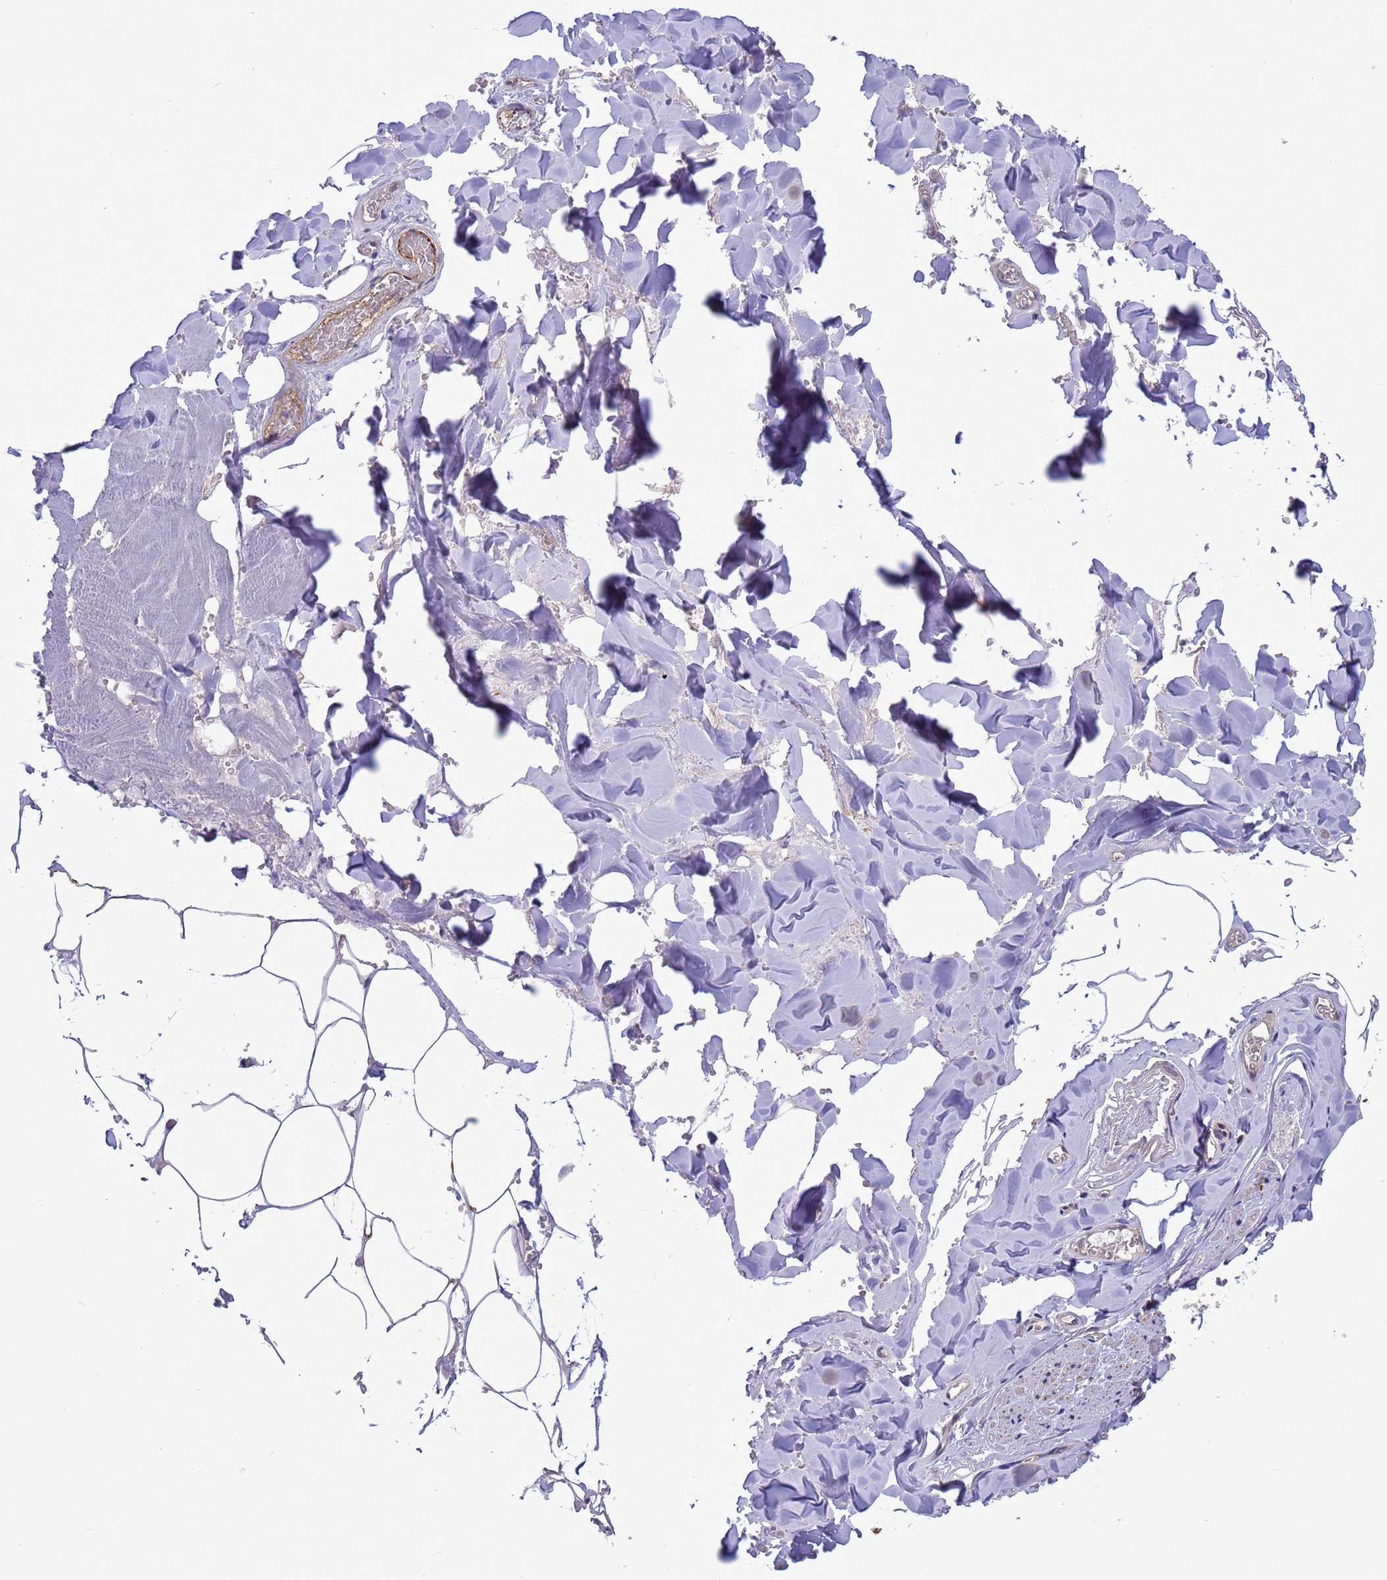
{"staining": {"intensity": "negative", "quantity": "none", "location": "none"}, "tissue": "adipose tissue", "cell_type": "Adipocytes", "image_type": "normal", "snomed": [{"axis": "morphology", "description": "Normal tissue, NOS"}, {"axis": "topography", "description": "Salivary gland"}, {"axis": "topography", "description": "Peripheral nerve tissue"}], "caption": "The histopathology image displays no staining of adipocytes in normal adipose tissue. (Brightfield microscopy of DAB IHC at high magnification).", "gene": "GJA10", "patient": {"sex": "male", "age": 38}}